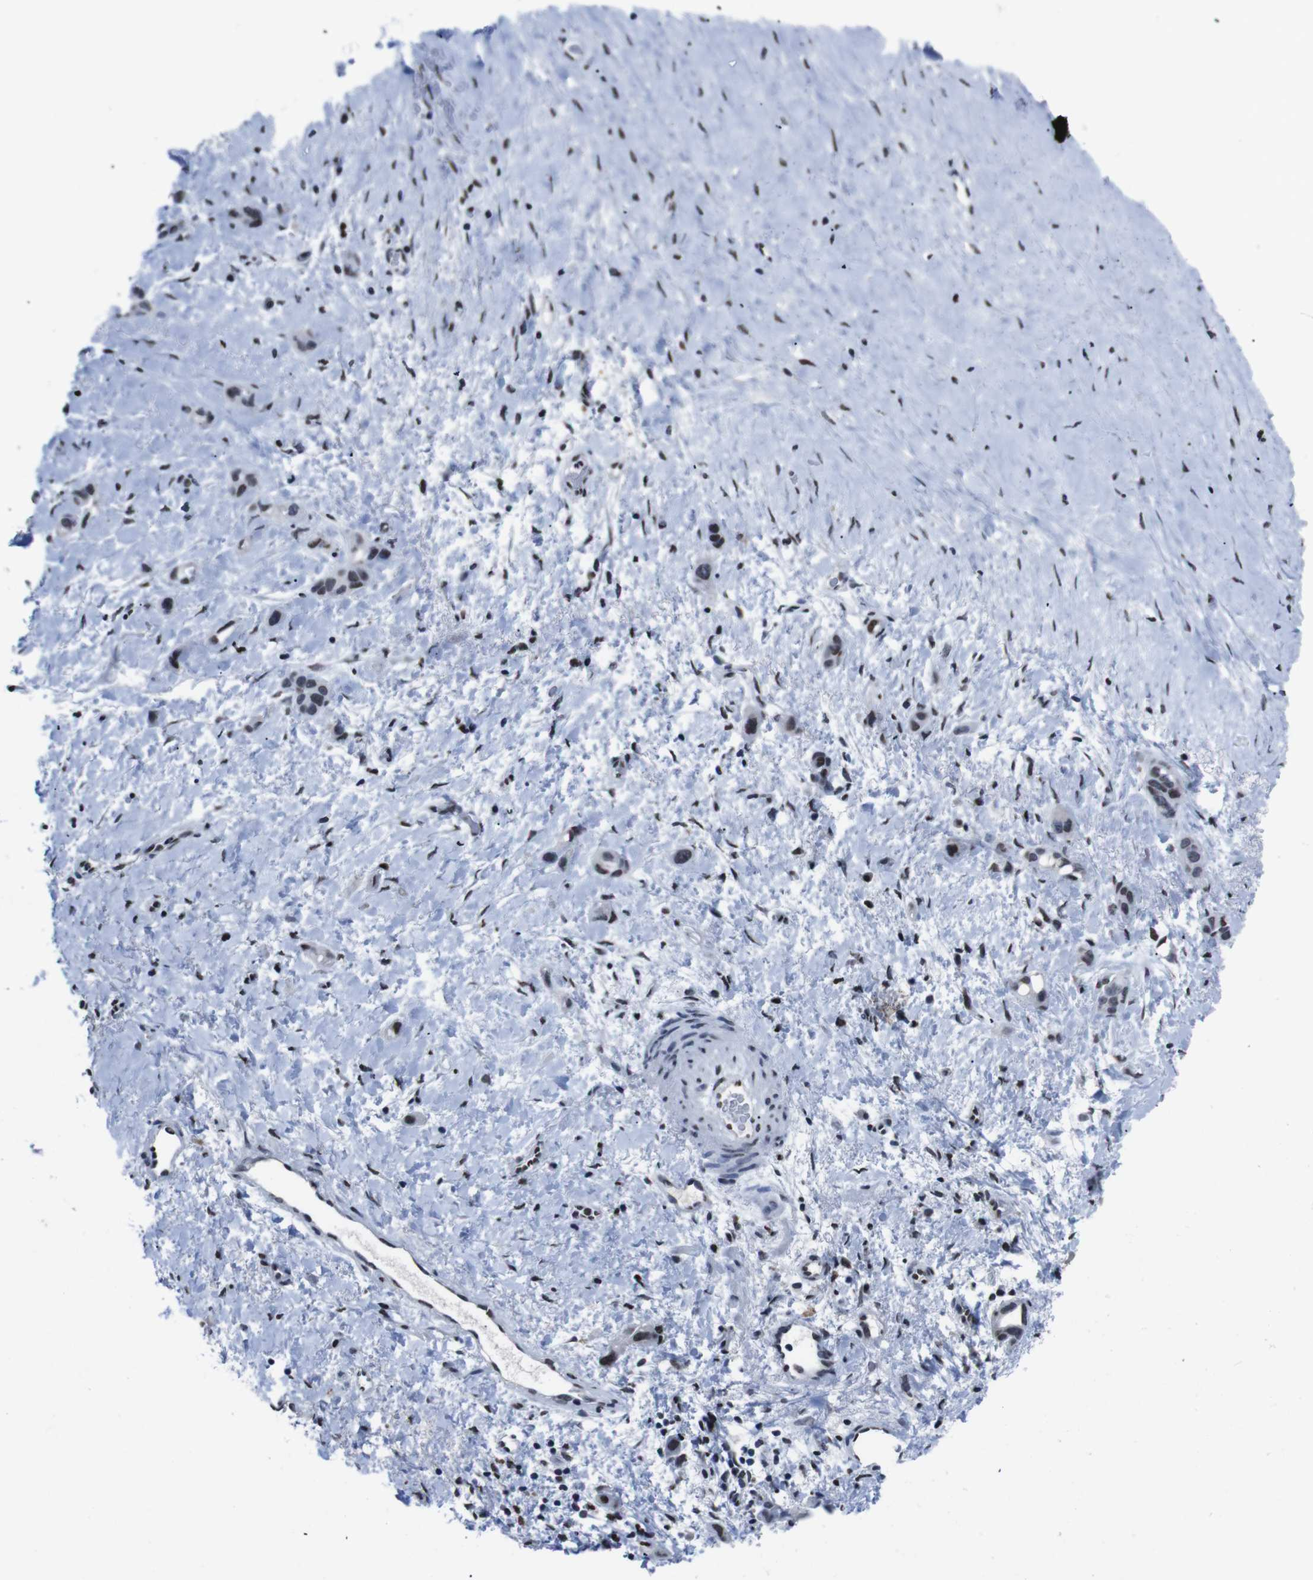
{"staining": {"intensity": "weak", "quantity": ">75%", "location": "nuclear"}, "tissue": "liver cancer", "cell_type": "Tumor cells", "image_type": "cancer", "snomed": [{"axis": "morphology", "description": "Cholangiocarcinoma"}, {"axis": "topography", "description": "Liver"}], "caption": "Immunohistochemical staining of human liver cancer displays weak nuclear protein expression in approximately >75% of tumor cells.", "gene": "PIP4P2", "patient": {"sex": "female", "age": 65}}